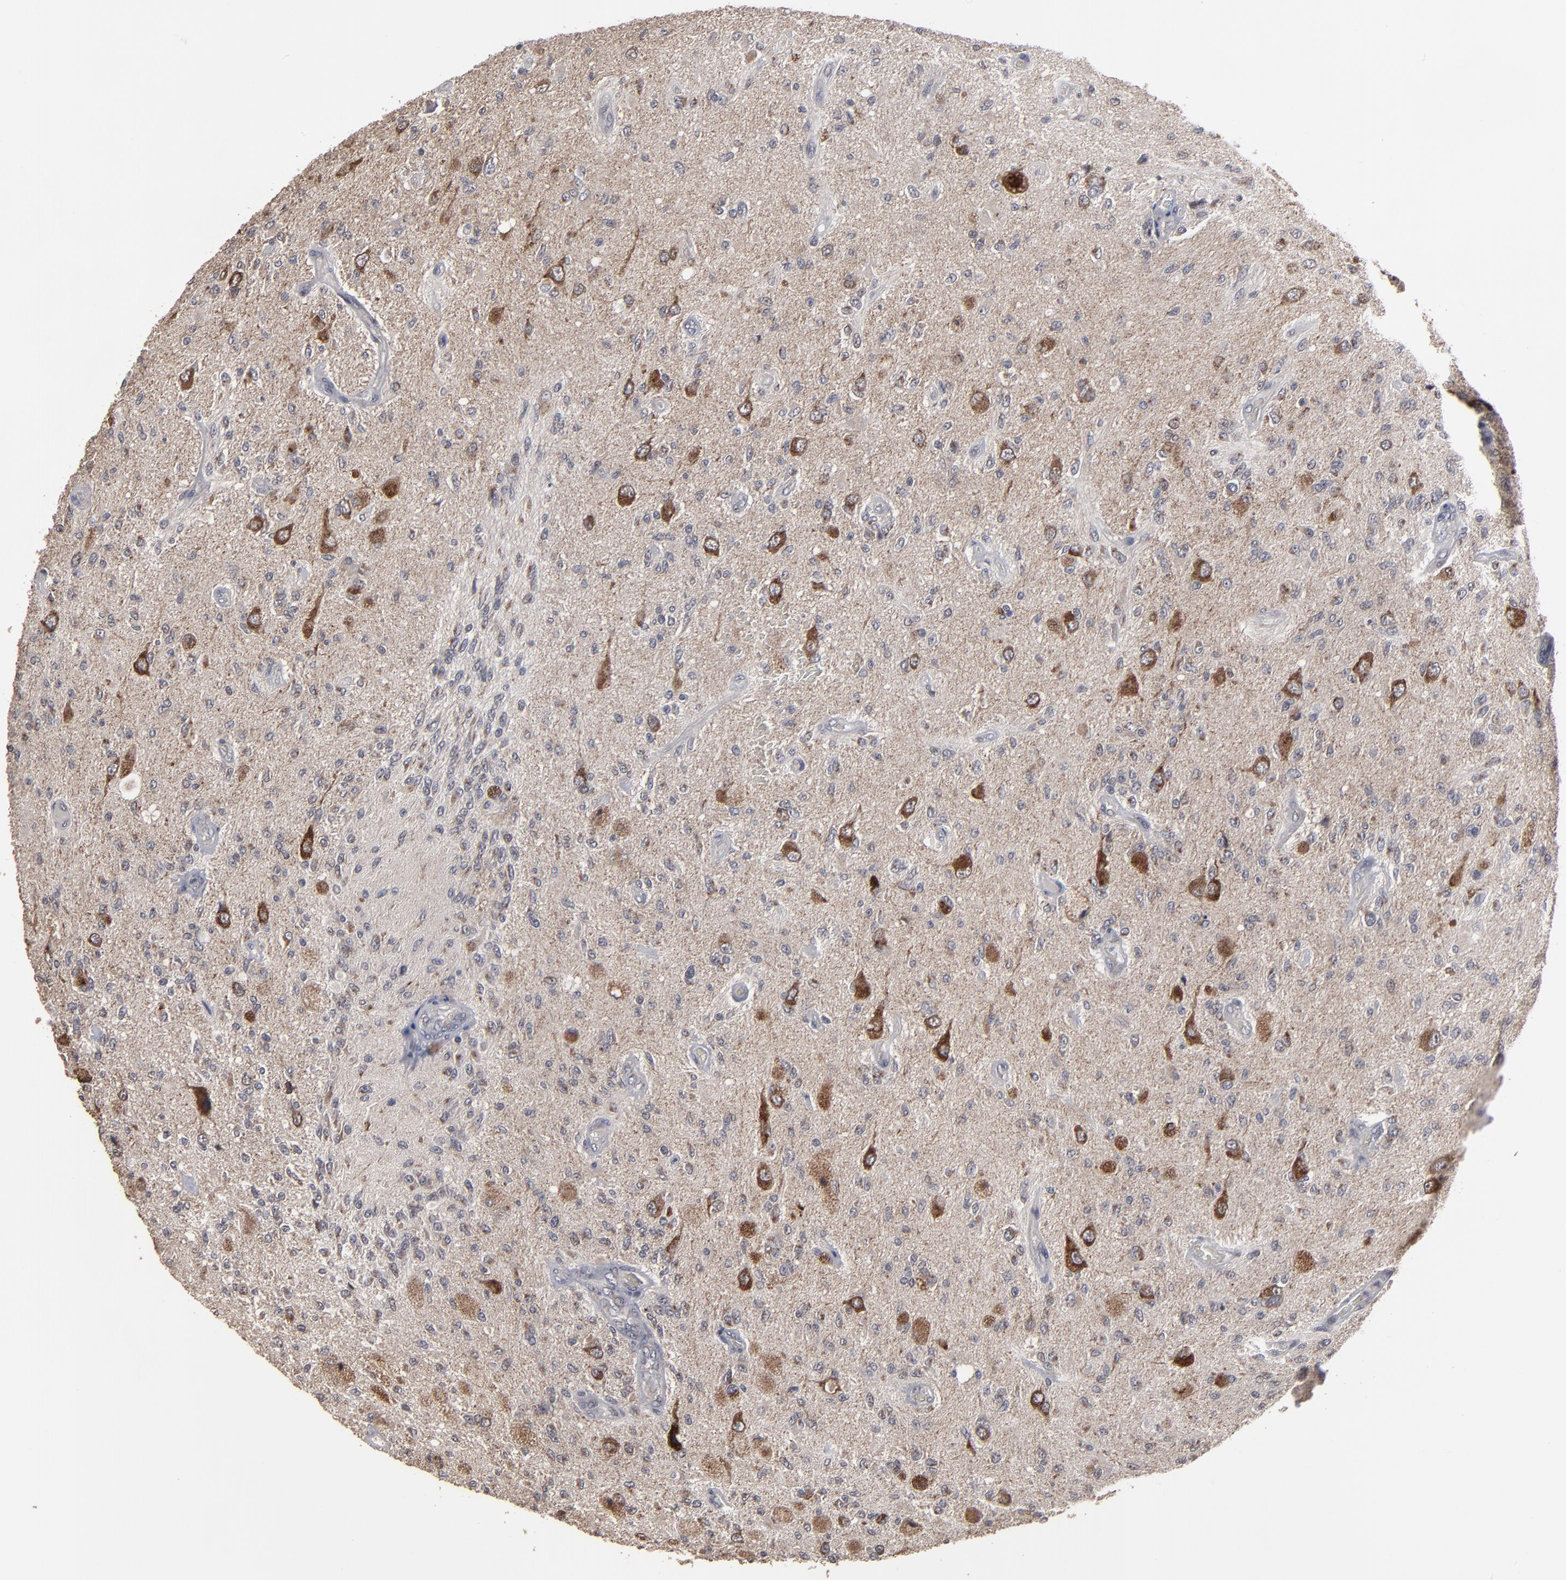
{"staining": {"intensity": "moderate", "quantity": "25%-75%", "location": "cytoplasmic/membranous"}, "tissue": "glioma", "cell_type": "Tumor cells", "image_type": "cancer", "snomed": [{"axis": "morphology", "description": "Normal tissue, NOS"}, {"axis": "morphology", "description": "Glioma, malignant, High grade"}, {"axis": "topography", "description": "Cerebral cortex"}], "caption": "A photomicrograph showing moderate cytoplasmic/membranous expression in about 25%-75% of tumor cells in glioma, as visualized by brown immunohistochemical staining.", "gene": "SLC22A17", "patient": {"sex": "male", "age": 77}}